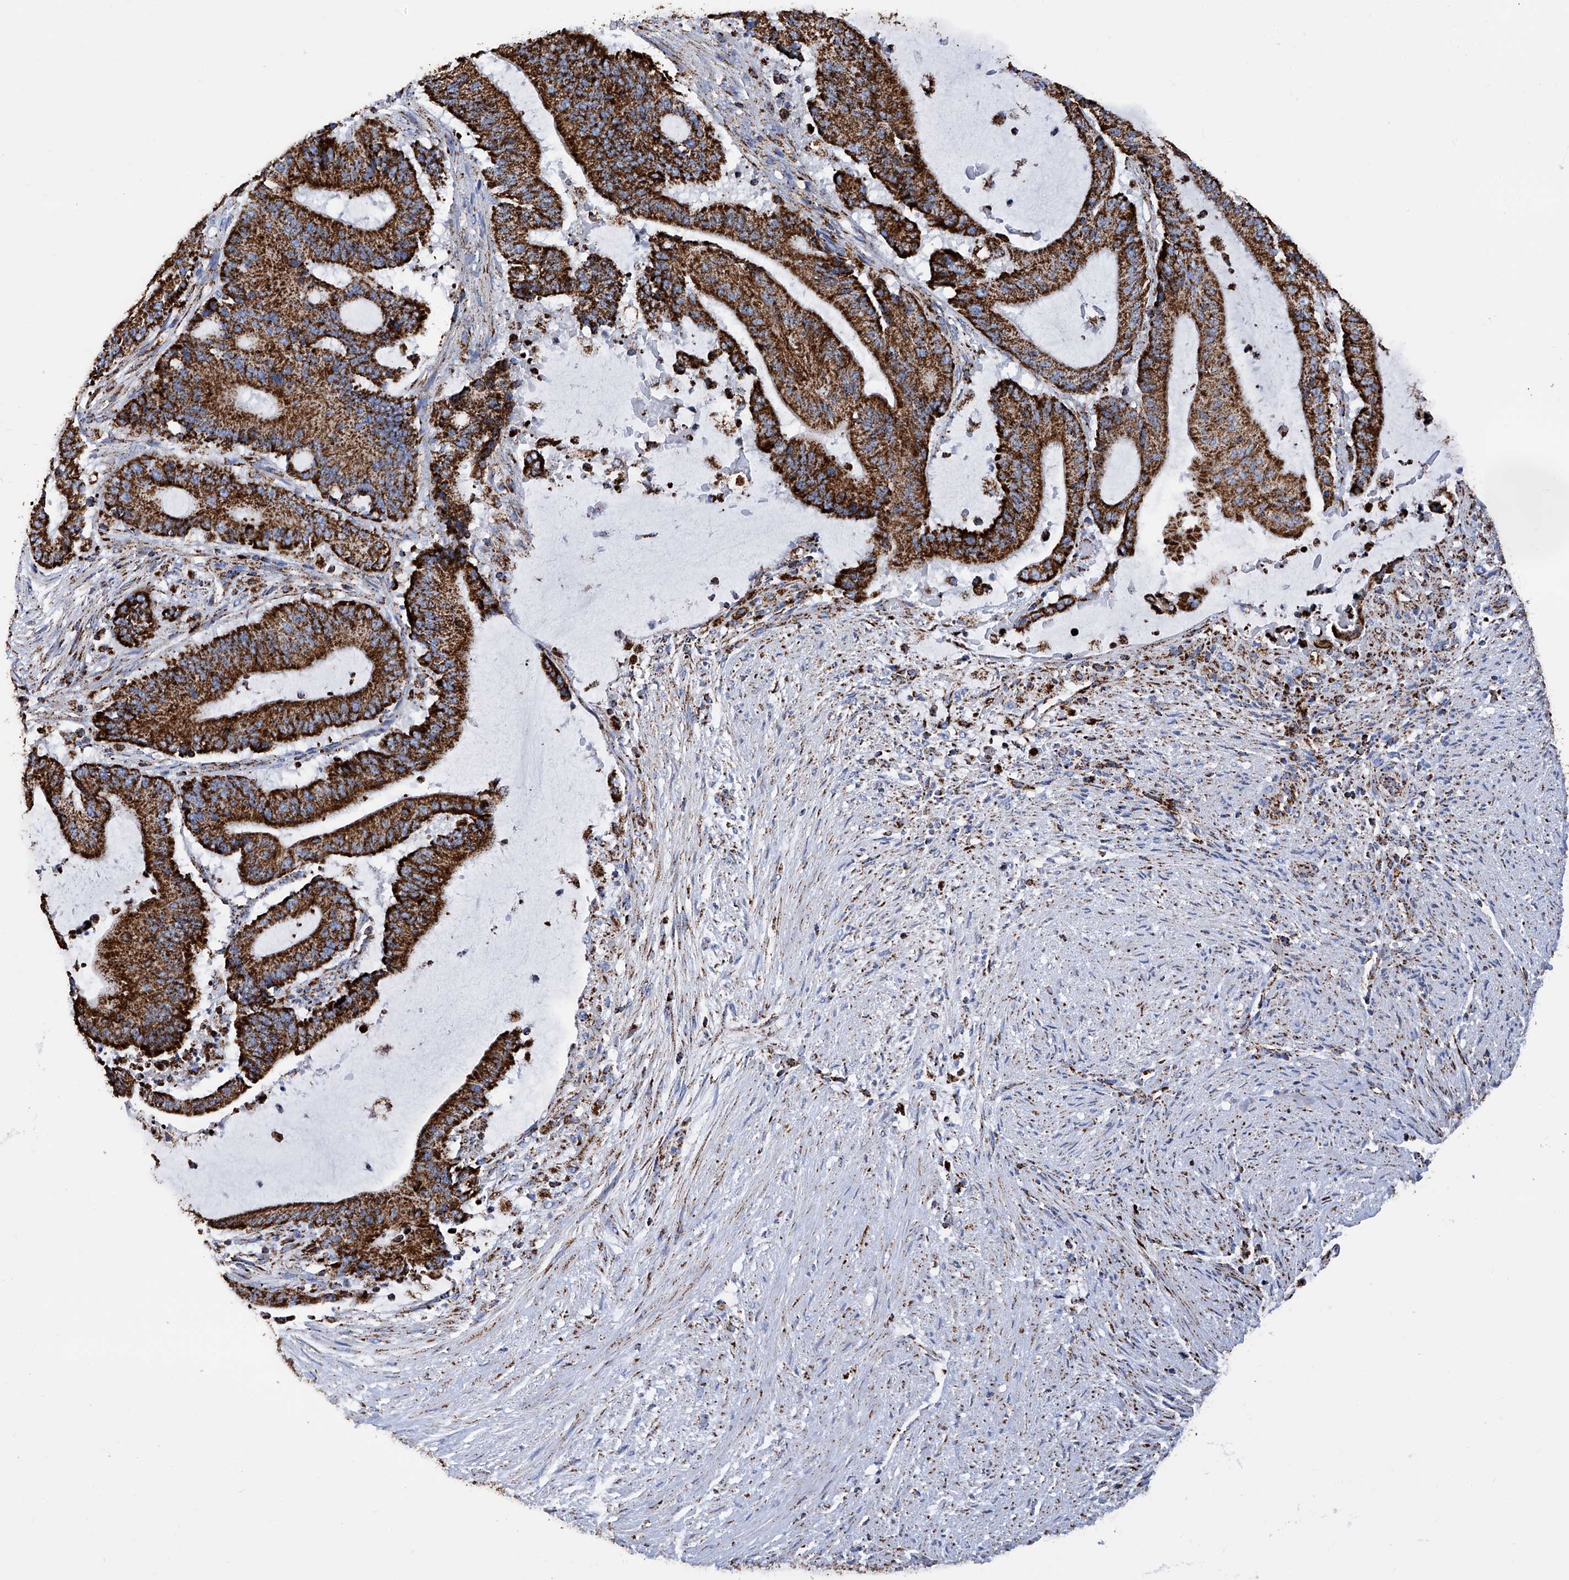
{"staining": {"intensity": "strong", "quantity": ">75%", "location": "cytoplasmic/membranous"}, "tissue": "liver cancer", "cell_type": "Tumor cells", "image_type": "cancer", "snomed": [{"axis": "morphology", "description": "Normal tissue, NOS"}, {"axis": "morphology", "description": "Cholangiocarcinoma"}, {"axis": "topography", "description": "Liver"}, {"axis": "topography", "description": "Peripheral nerve tissue"}], "caption": "Liver cancer (cholangiocarcinoma) was stained to show a protein in brown. There is high levels of strong cytoplasmic/membranous staining in about >75% of tumor cells. Nuclei are stained in blue.", "gene": "ATP5PF", "patient": {"sex": "female", "age": 73}}